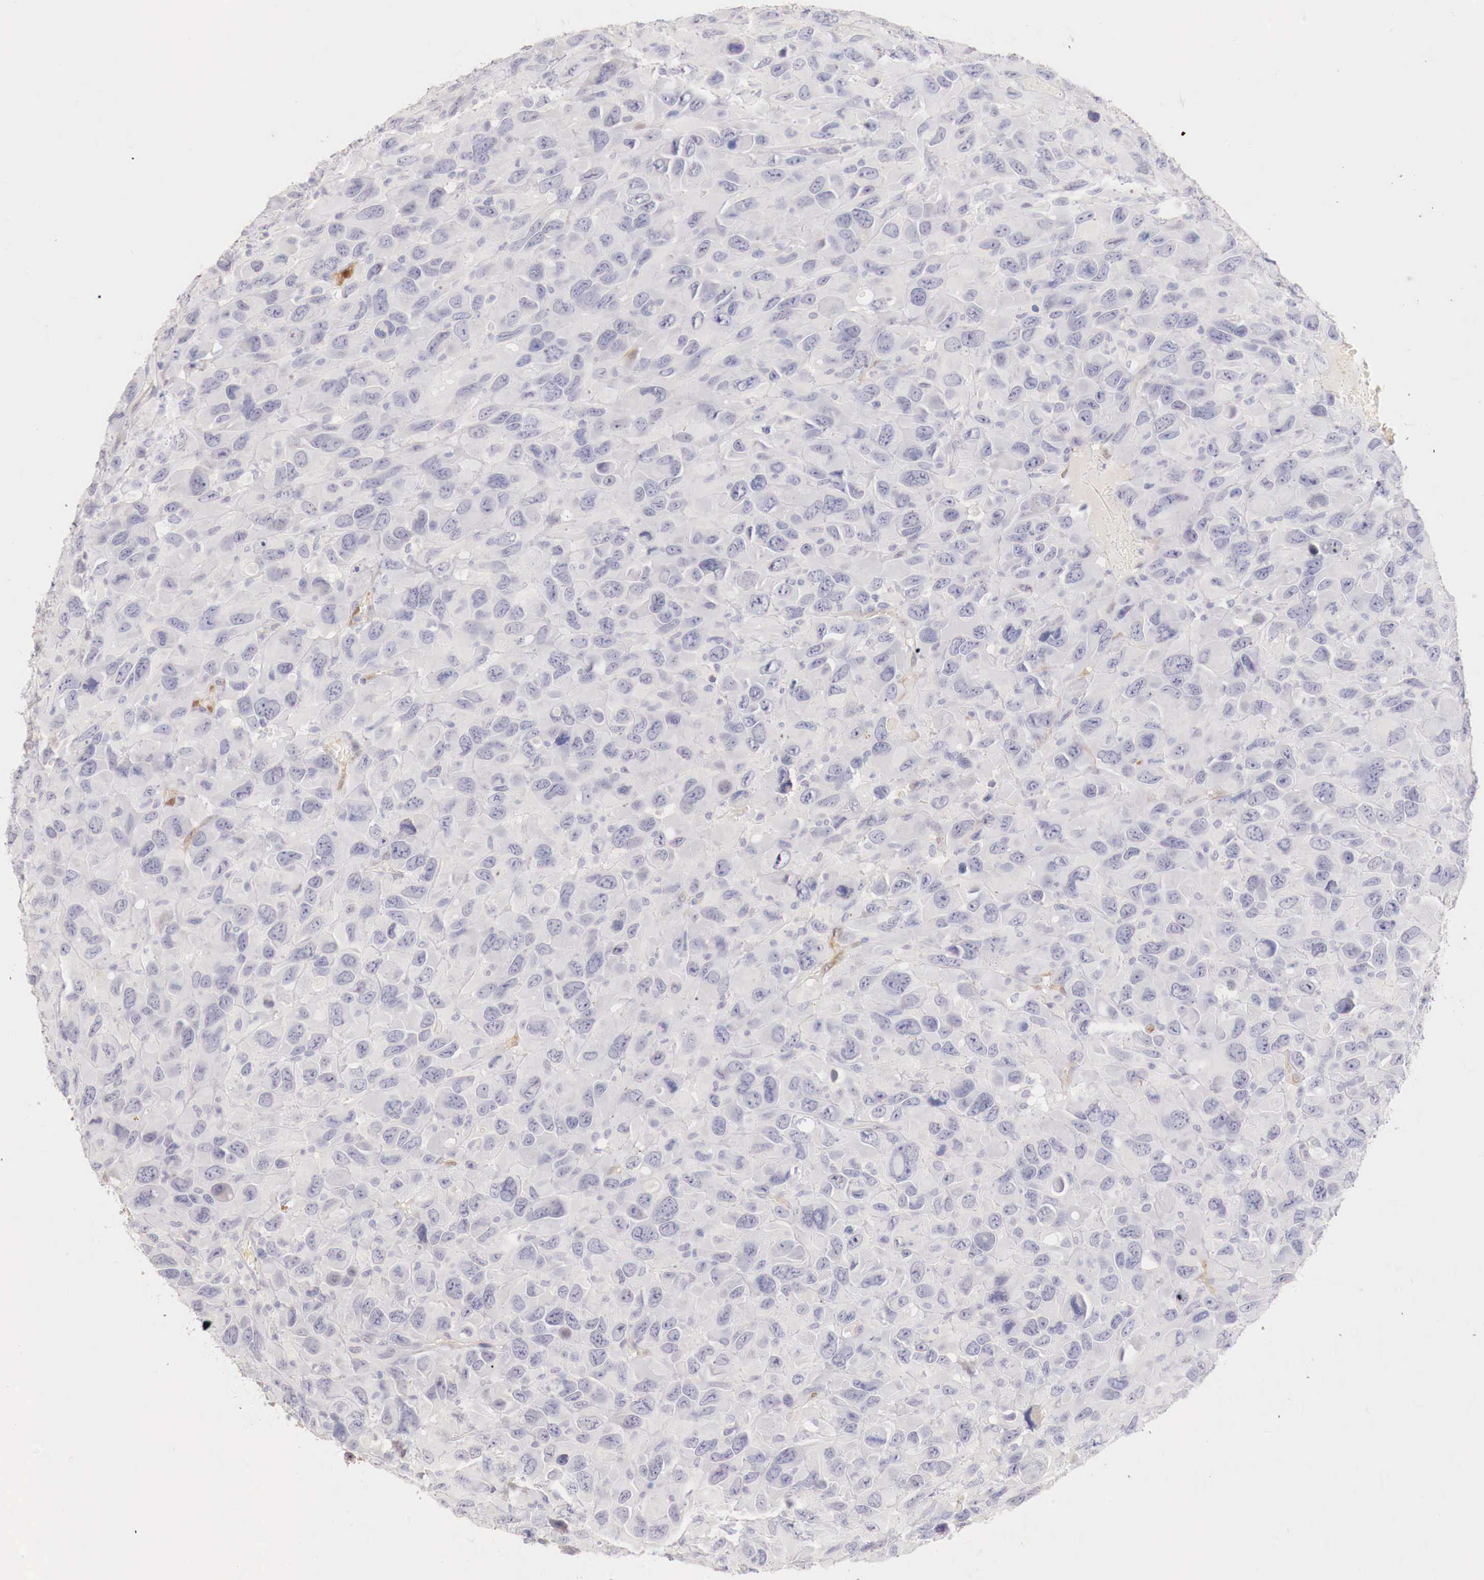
{"staining": {"intensity": "negative", "quantity": "none", "location": "none"}, "tissue": "renal cancer", "cell_type": "Tumor cells", "image_type": "cancer", "snomed": [{"axis": "morphology", "description": "Adenocarcinoma, NOS"}, {"axis": "topography", "description": "Kidney"}], "caption": "Immunohistochemical staining of human renal cancer (adenocarcinoma) demonstrates no significant staining in tumor cells.", "gene": "ITIH6", "patient": {"sex": "male", "age": 79}}